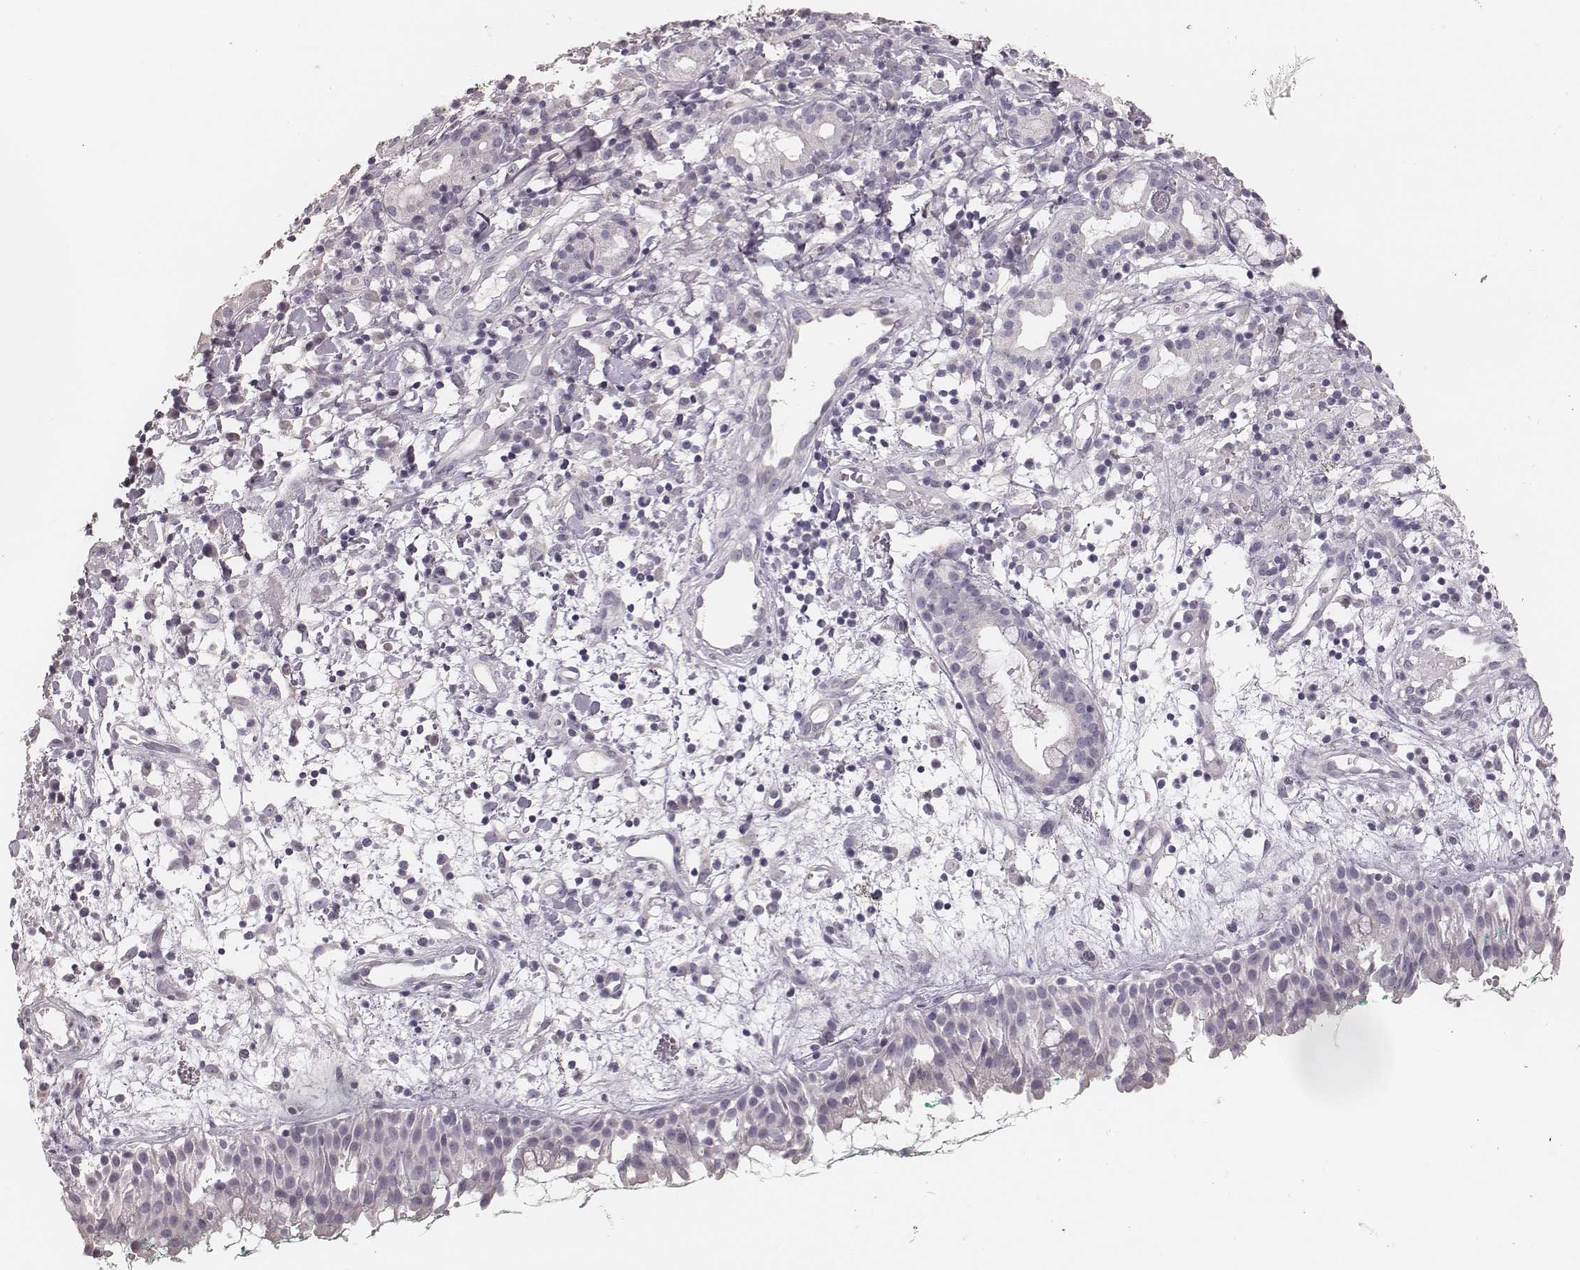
{"staining": {"intensity": "negative", "quantity": "none", "location": "none"}, "tissue": "nasopharynx", "cell_type": "Respiratory epithelial cells", "image_type": "normal", "snomed": [{"axis": "morphology", "description": "Normal tissue, NOS"}, {"axis": "morphology", "description": "Basal cell carcinoma"}, {"axis": "topography", "description": "Cartilage tissue"}, {"axis": "topography", "description": "Nasopharynx"}, {"axis": "topography", "description": "Oral tissue"}], "caption": "IHC of normal nasopharynx reveals no expression in respiratory epithelial cells. (DAB immunohistochemistry visualized using brightfield microscopy, high magnification).", "gene": "ZP4", "patient": {"sex": "female", "age": 77}}